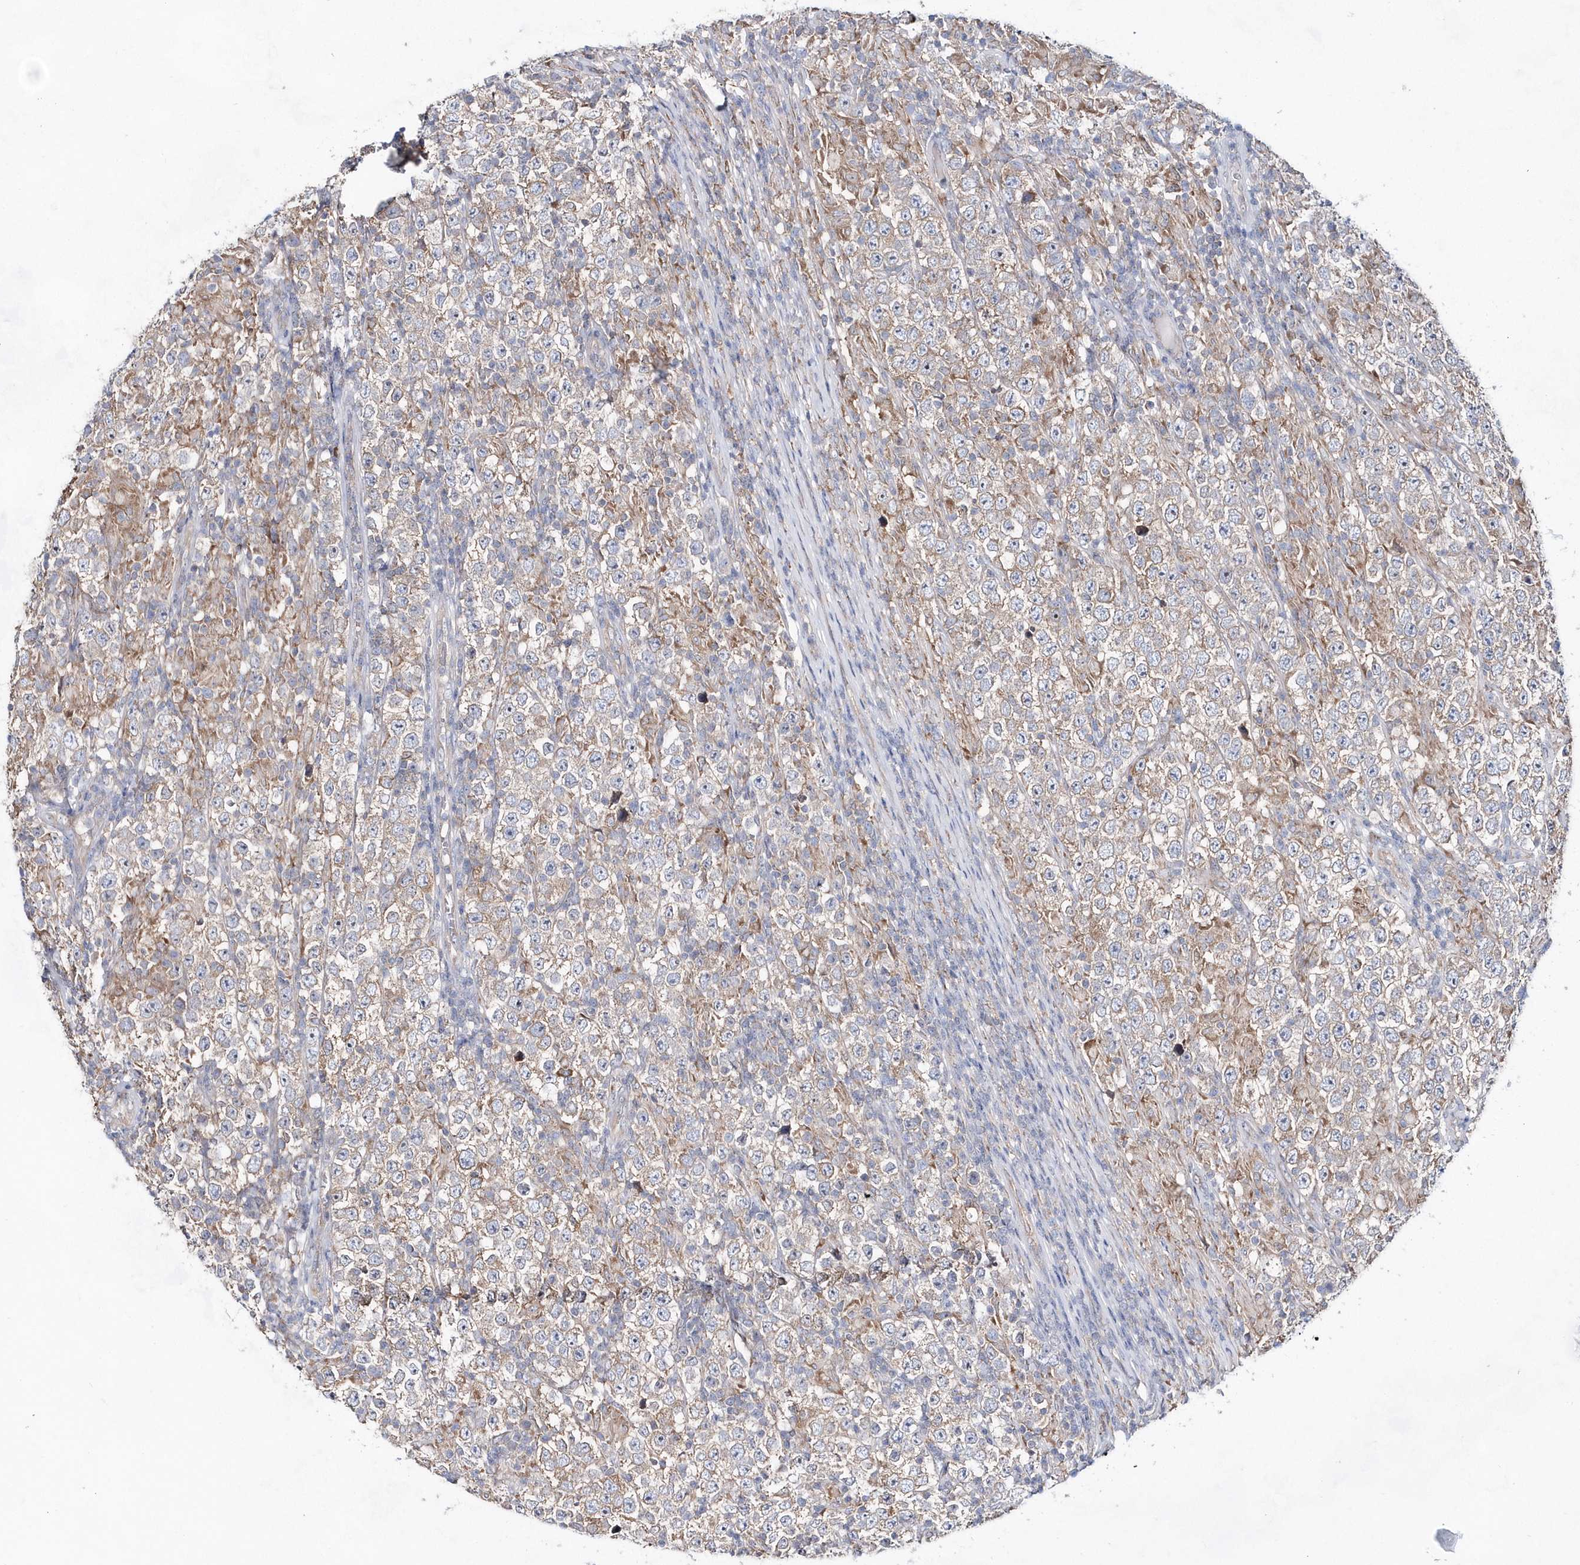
{"staining": {"intensity": "moderate", "quantity": ">75%", "location": "cytoplasmic/membranous"}, "tissue": "testis cancer", "cell_type": "Tumor cells", "image_type": "cancer", "snomed": [{"axis": "morphology", "description": "Normal tissue, NOS"}, {"axis": "morphology", "description": "Urothelial carcinoma, High grade"}, {"axis": "morphology", "description": "Seminoma, NOS"}, {"axis": "morphology", "description": "Carcinoma, Embryonal, NOS"}, {"axis": "topography", "description": "Urinary bladder"}, {"axis": "topography", "description": "Testis"}], "caption": "Tumor cells demonstrate medium levels of moderate cytoplasmic/membranous positivity in about >75% of cells in human testis embryonal carcinoma.", "gene": "BDH2", "patient": {"sex": "male", "age": 41}}